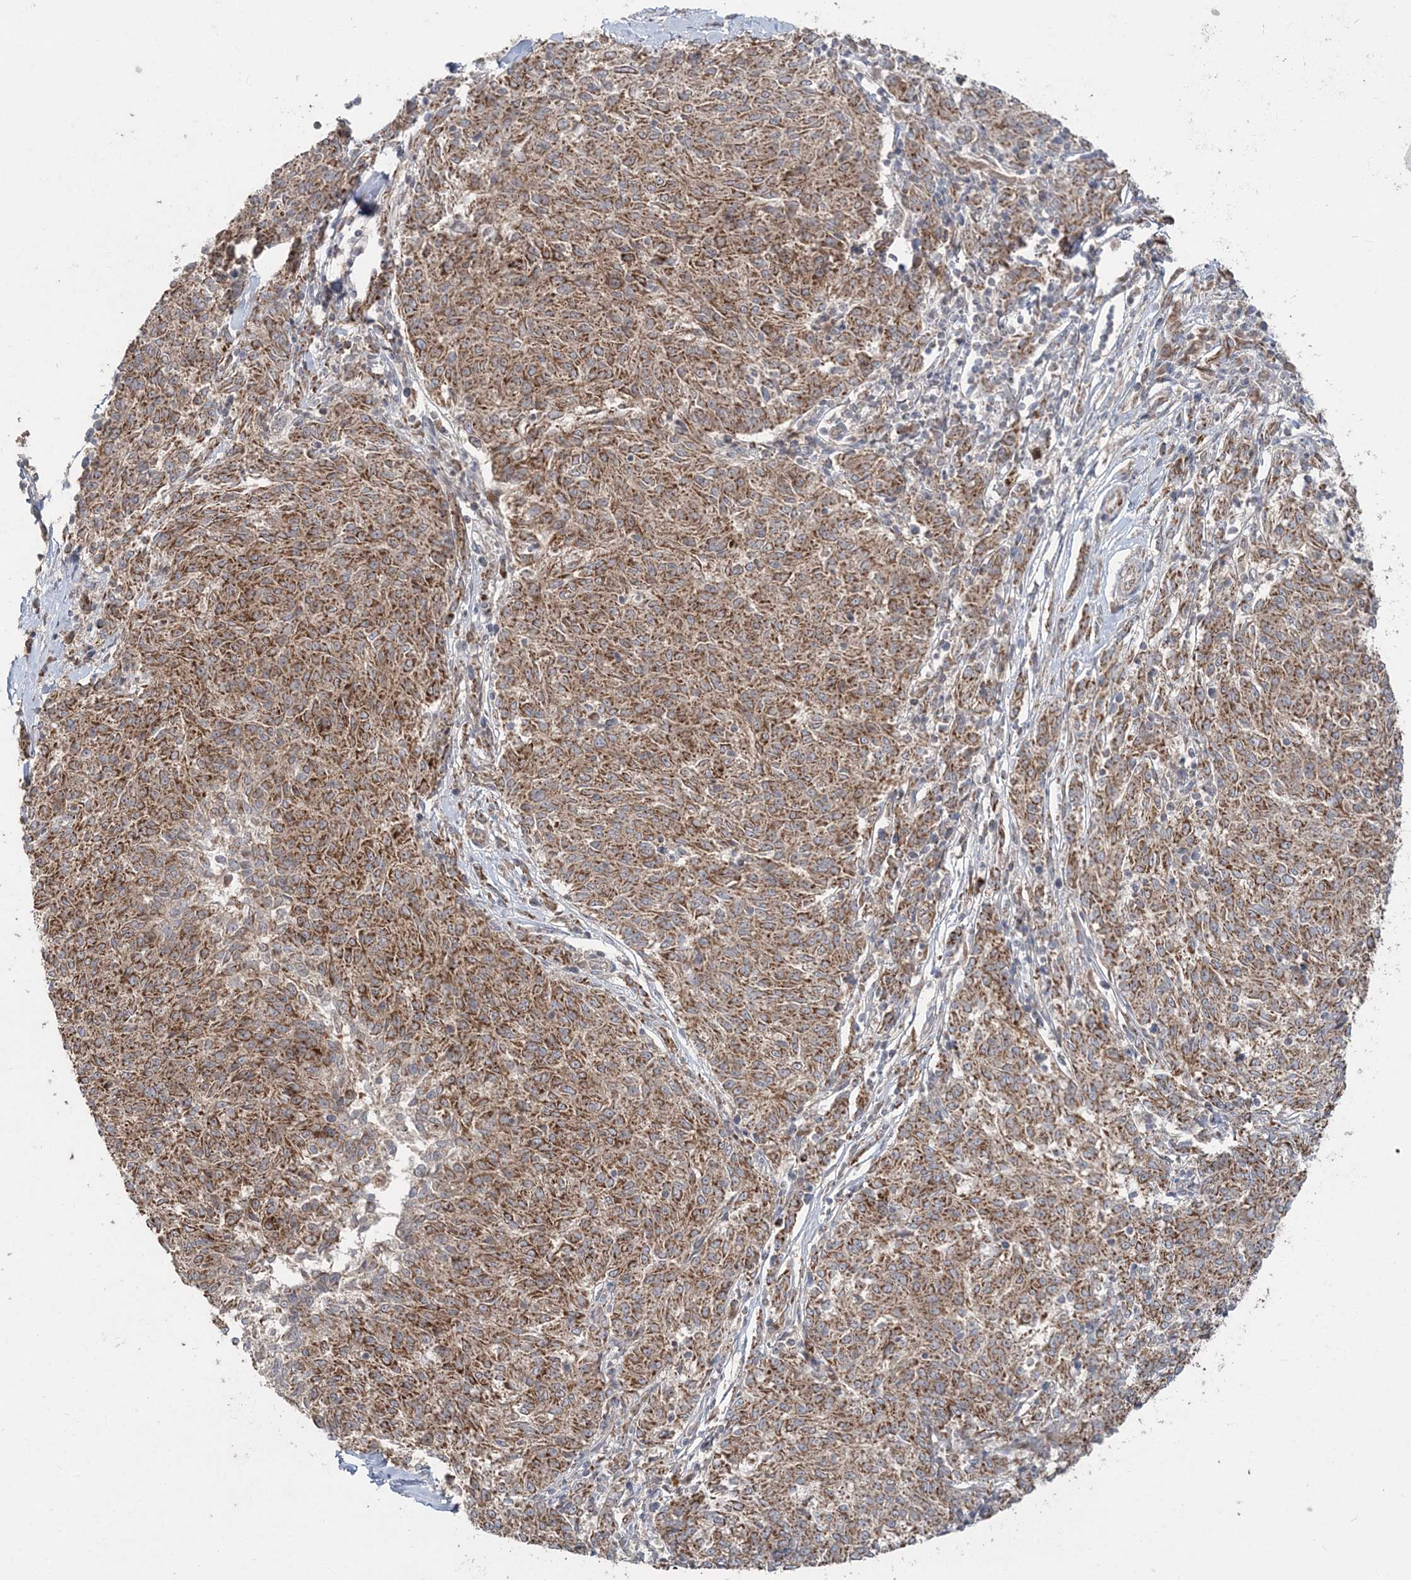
{"staining": {"intensity": "moderate", "quantity": ">75%", "location": "cytoplasmic/membranous"}, "tissue": "melanoma", "cell_type": "Tumor cells", "image_type": "cancer", "snomed": [{"axis": "morphology", "description": "Malignant melanoma, NOS"}, {"axis": "topography", "description": "Skin"}], "caption": "The photomicrograph shows staining of melanoma, revealing moderate cytoplasmic/membranous protein positivity (brown color) within tumor cells.", "gene": "LRPPRC", "patient": {"sex": "female", "age": 72}}